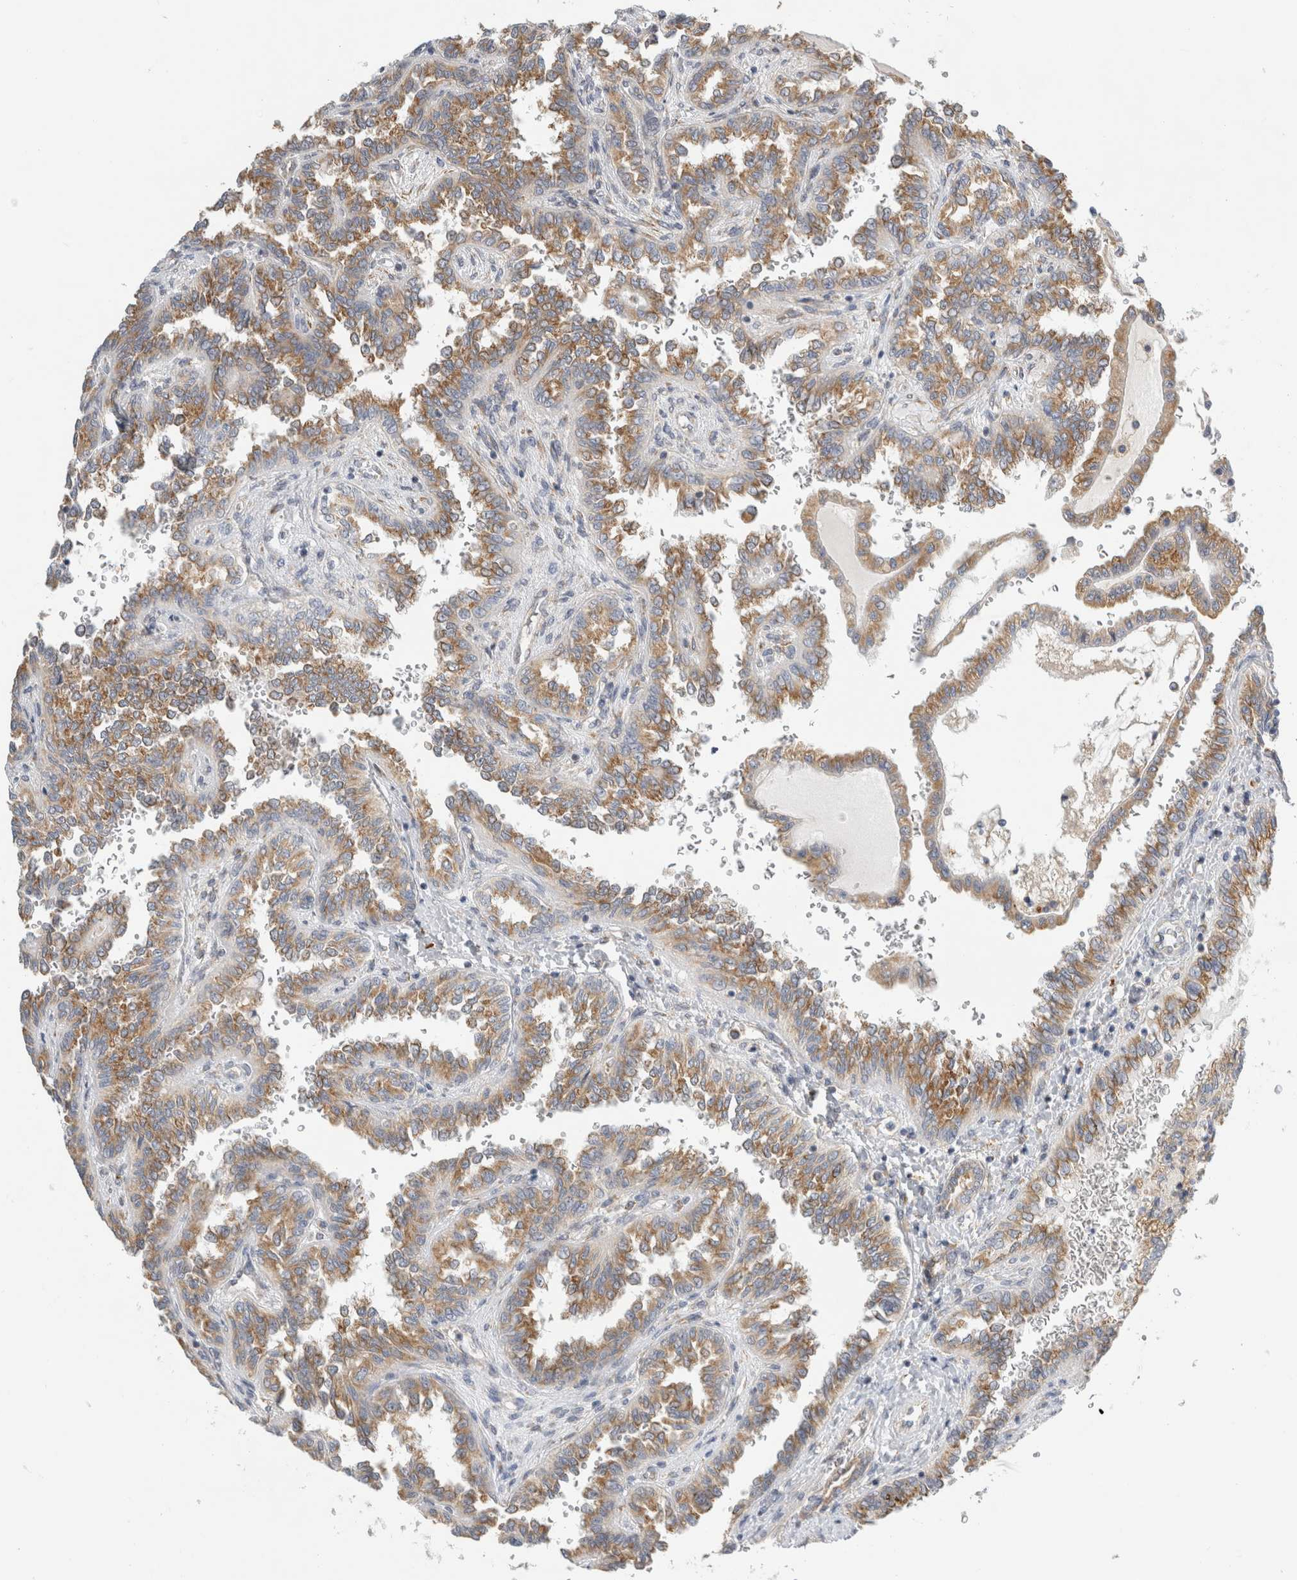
{"staining": {"intensity": "moderate", "quantity": ">75%", "location": "cytoplasmic/membranous"}, "tissue": "renal cancer", "cell_type": "Tumor cells", "image_type": "cancer", "snomed": [{"axis": "morphology", "description": "Inflammation, NOS"}, {"axis": "morphology", "description": "Adenocarcinoma, NOS"}, {"axis": "topography", "description": "Kidney"}], "caption": "Protein expression analysis of human renal cancer reveals moderate cytoplasmic/membranous positivity in about >75% of tumor cells.", "gene": "RPN2", "patient": {"sex": "male", "age": 68}}